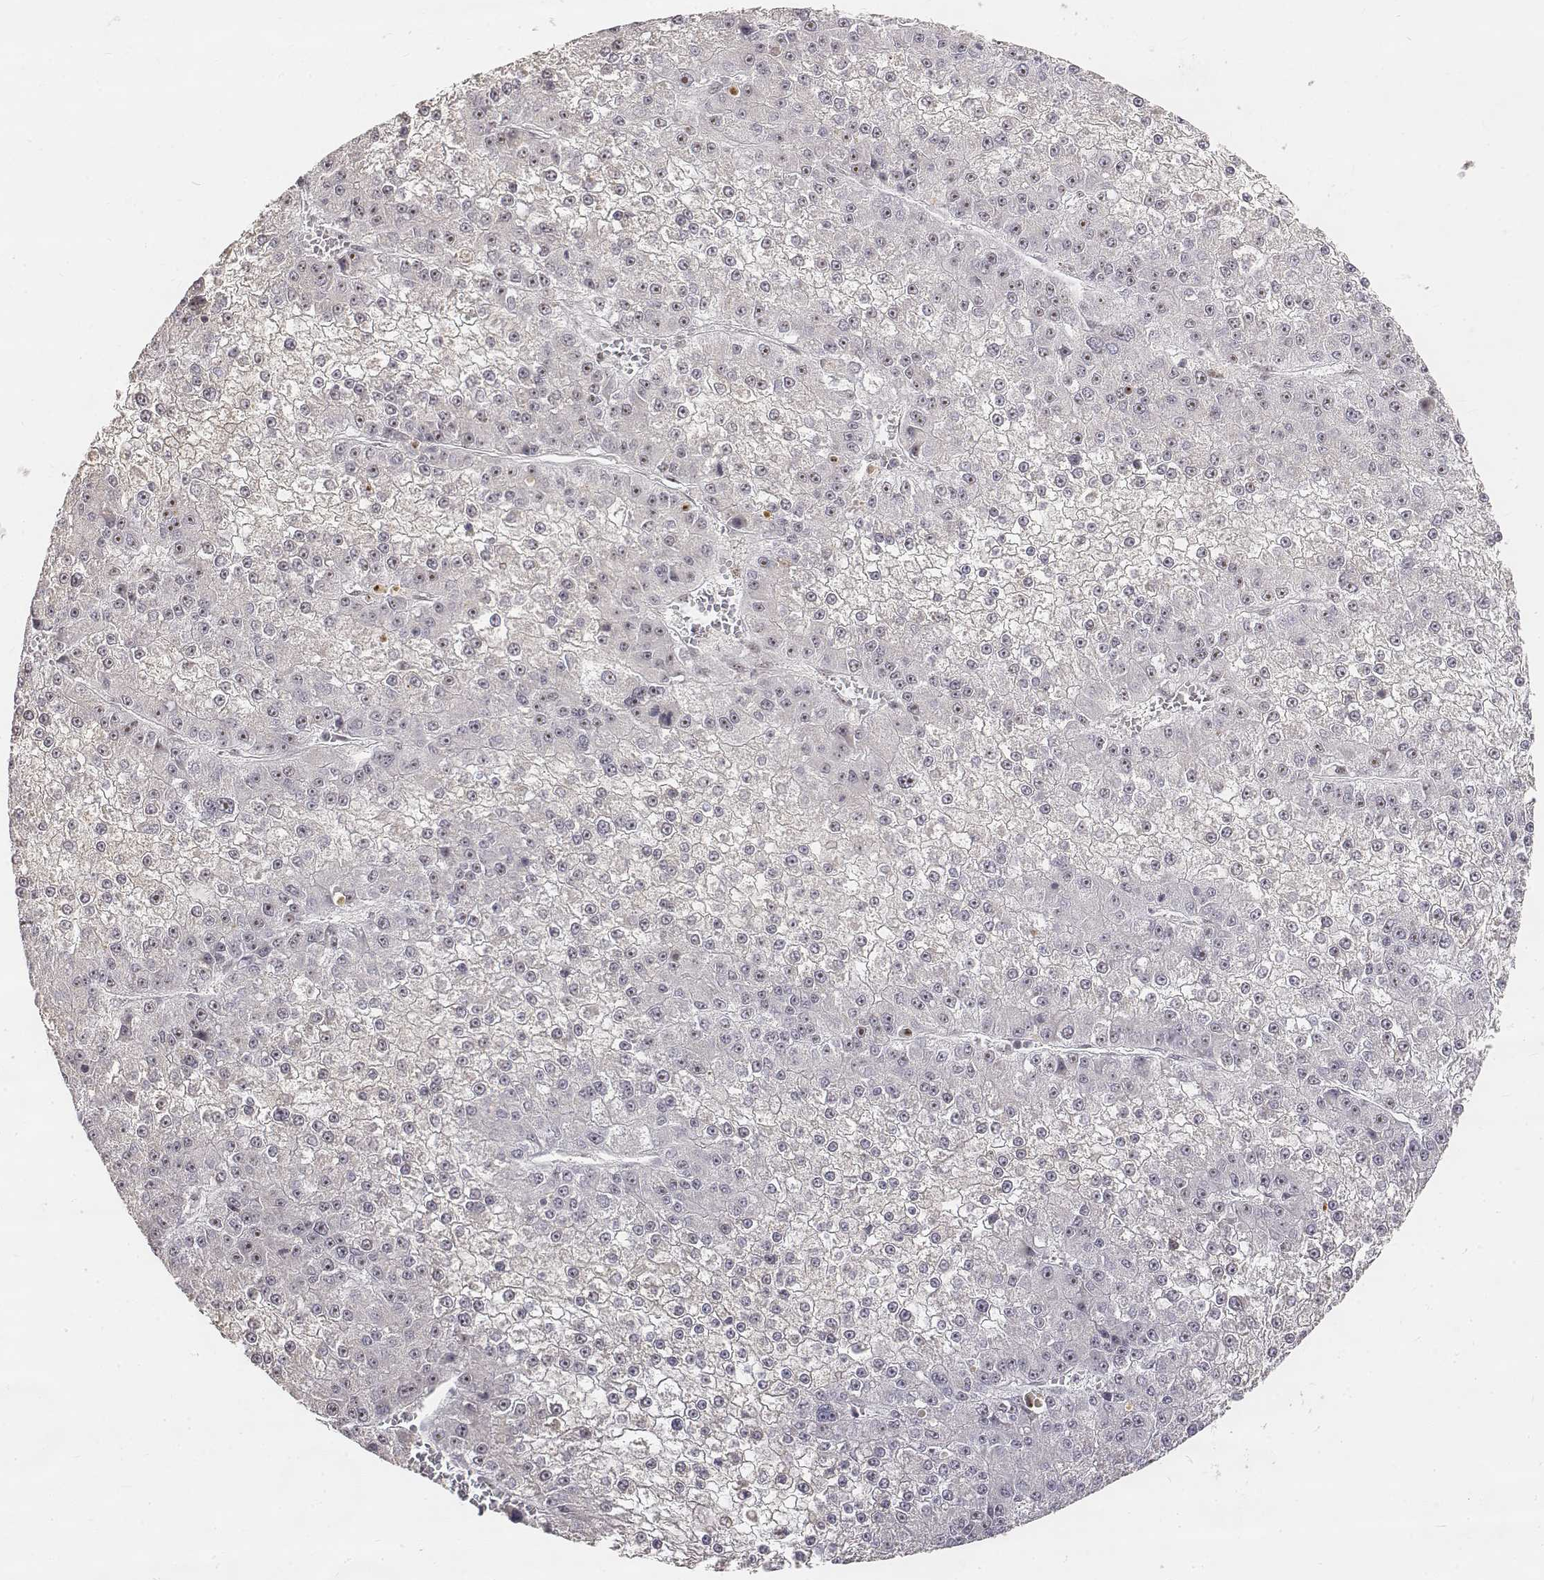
{"staining": {"intensity": "negative", "quantity": "none", "location": "none"}, "tissue": "liver cancer", "cell_type": "Tumor cells", "image_type": "cancer", "snomed": [{"axis": "morphology", "description": "Carcinoma, Hepatocellular, NOS"}, {"axis": "topography", "description": "Liver"}], "caption": "This is an immunohistochemistry micrograph of liver cancer. There is no staining in tumor cells.", "gene": "PHF6", "patient": {"sex": "female", "age": 73}}